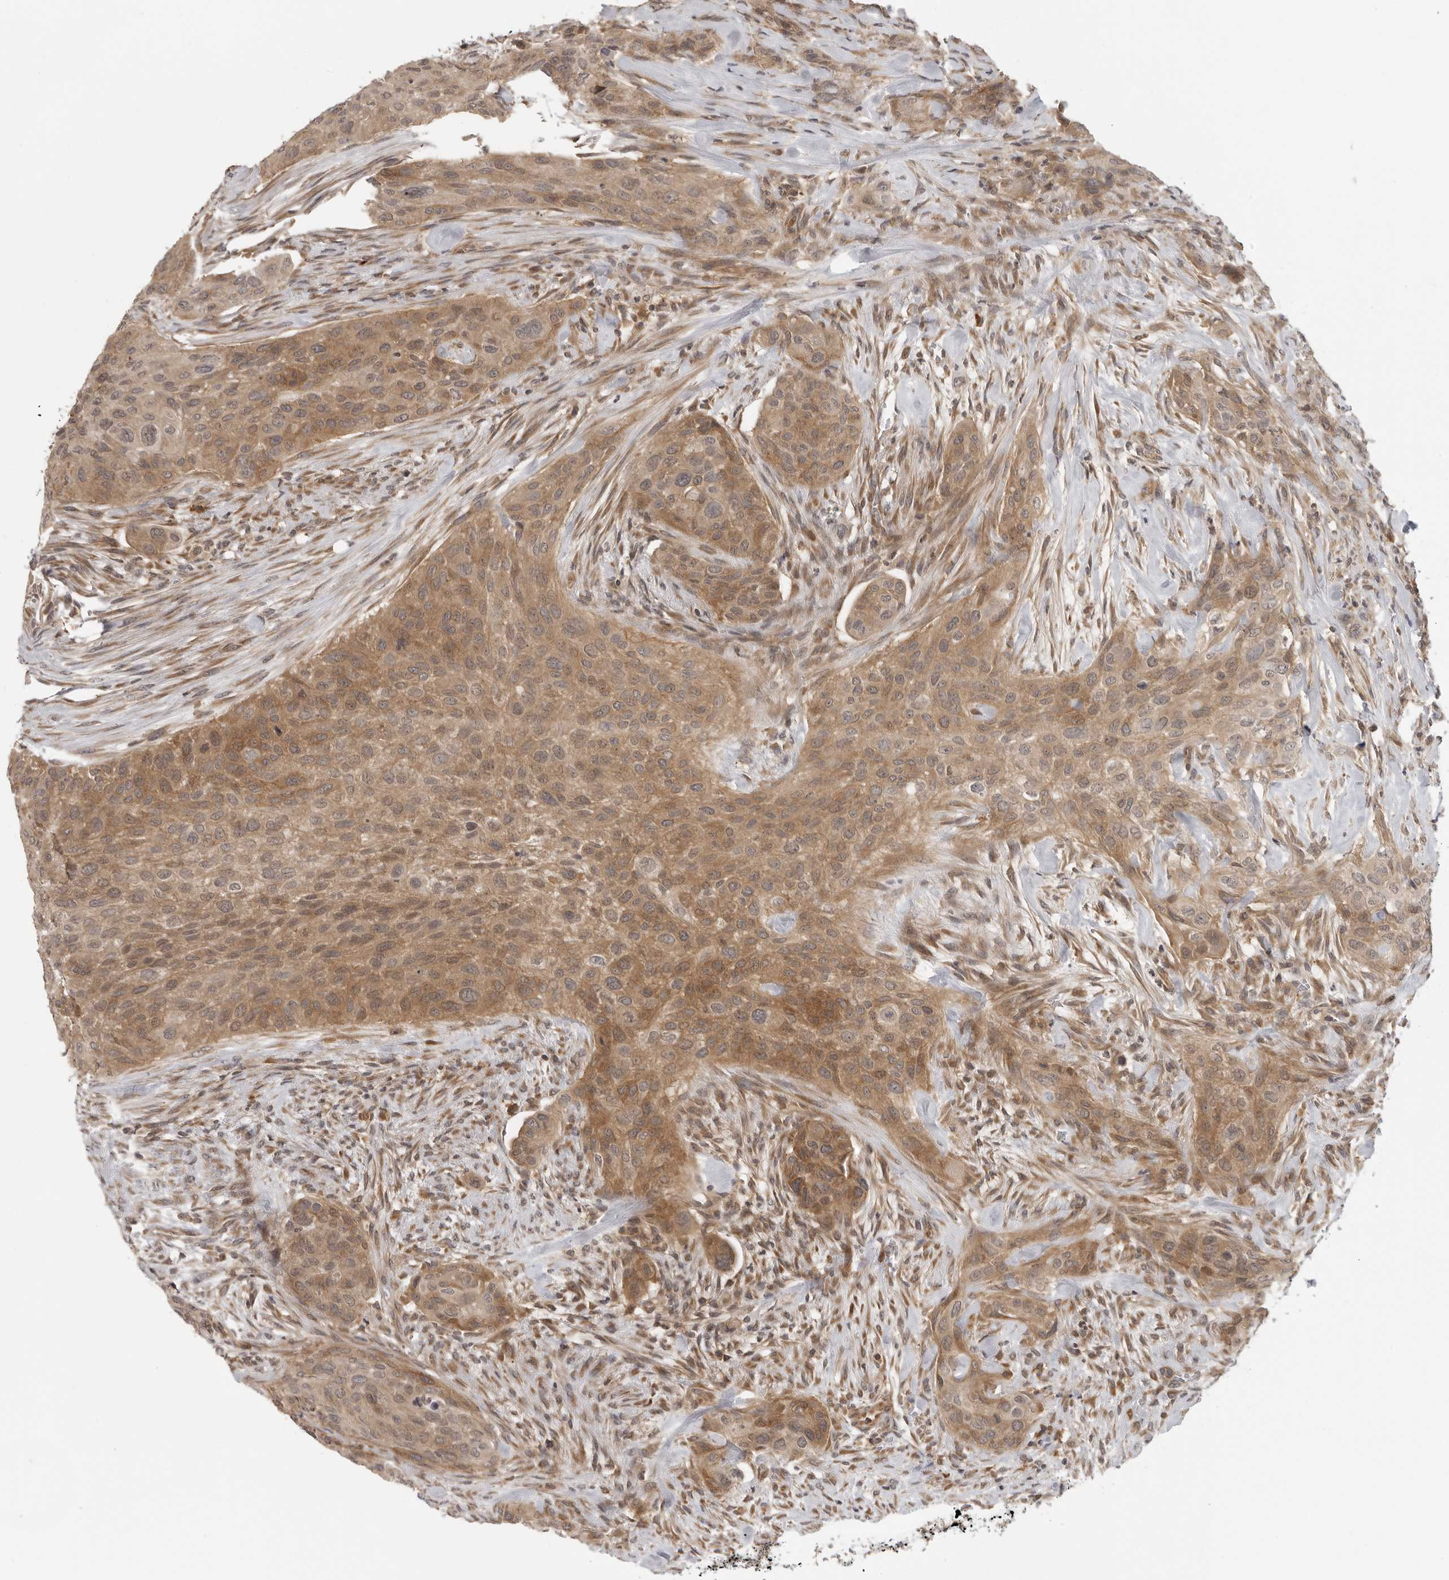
{"staining": {"intensity": "moderate", "quantity": ">75%", "location": "cytoplasmic/membranous"}, "tissue": "urothelial cancer", "cell_type": "Tumor cells", "image_type": "cancer", "snomed": [{"axis": "morphology", "description": "Urothelial carcinoma, High grade"}, {"axis": "topography", "description": "Urinary bladder"}], "caption": "Tumor cells demonstrate medium levels of moderate cytoplasmic/membranous positivity in about >75% of cells in human urothelial carcinoma (high-grade).", "gene": "PRRC2A", "patient": {"sex": "male", "age": 35}}